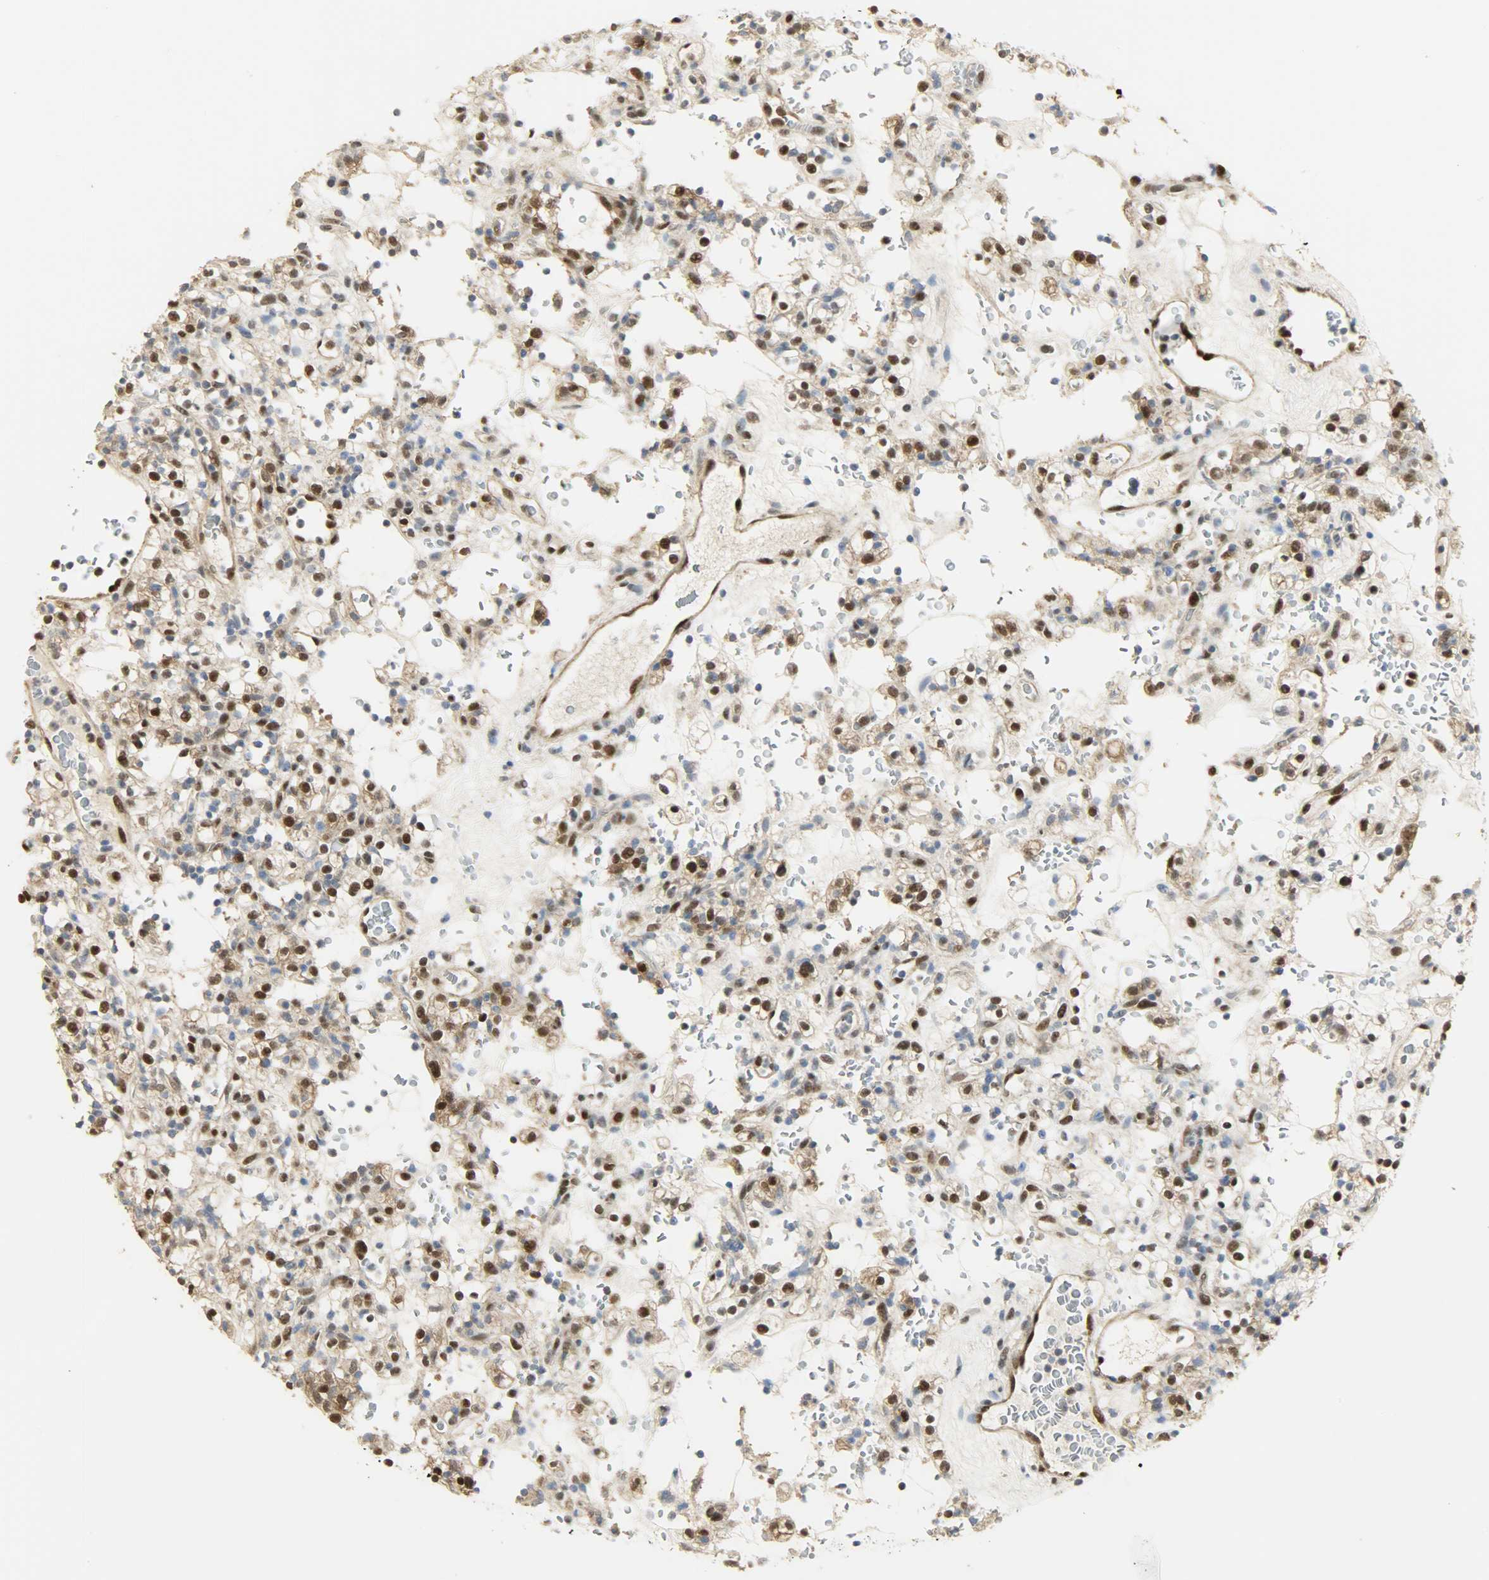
{"staining": {"intensity": "moderate", "quantity": "25%-75%", "location": "nuclear"}, "tissue": "renal cancer", "cell_type": "Tumor cells", "image_type": "cancer", "snomed": [{"axis": "morphology", "description": "Normal tissue, NOS"}, {"axis": "morphology", "description": "Adenocarcinoma, NOS"}, {"axis": "topography", "description": "Kidney"}], "caption": "Protein expression by IHC demonstrates moderate nuclear staining in about 25%-75% of tumor cells in renal adenocarcinoma. (Brightfield microscopy of DAB IHC at high magnification).", "gene": "NPEPL1", "patient": {"sex": "female", "age": 72}}